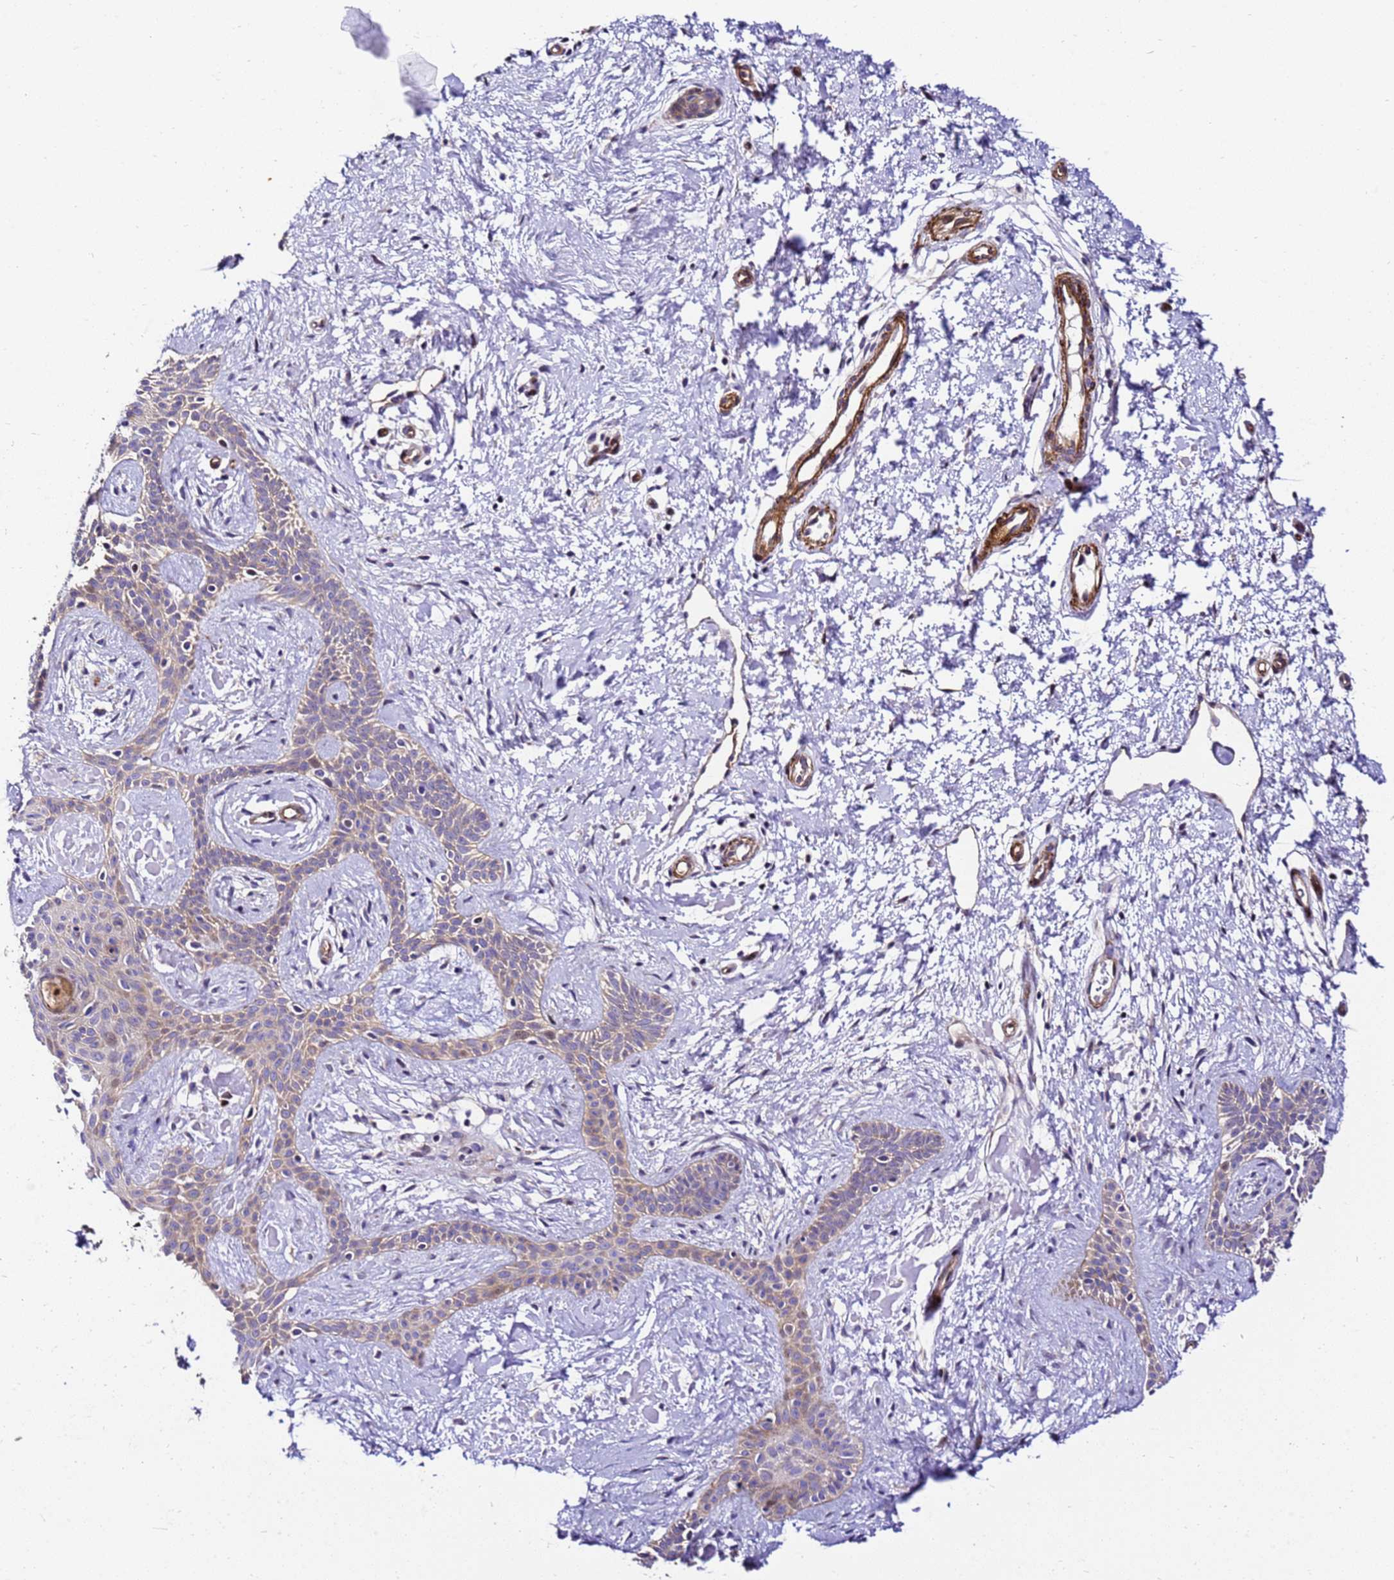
{"staining": {"intensity": "weak", "quantity": "25%-75%", "location": "cytoplasmic/membranous"}, "tissue": "skin cancer", "cell_type": "Tumor cells", "image_type": "cancer", "snomed": [{"axis": "morphology", "description": "Basal cell carcinoma"}, {"axis": "topography", "description": "Skin"}], "caption": "The image shows a brown stain indicating the presence of a protein in the cytoplasmic/membranous of tumor cells in skin cancer (basal cell carcinoma).", "gene": "ZNF417", "patient": {"sex": "male", "age": 78}}